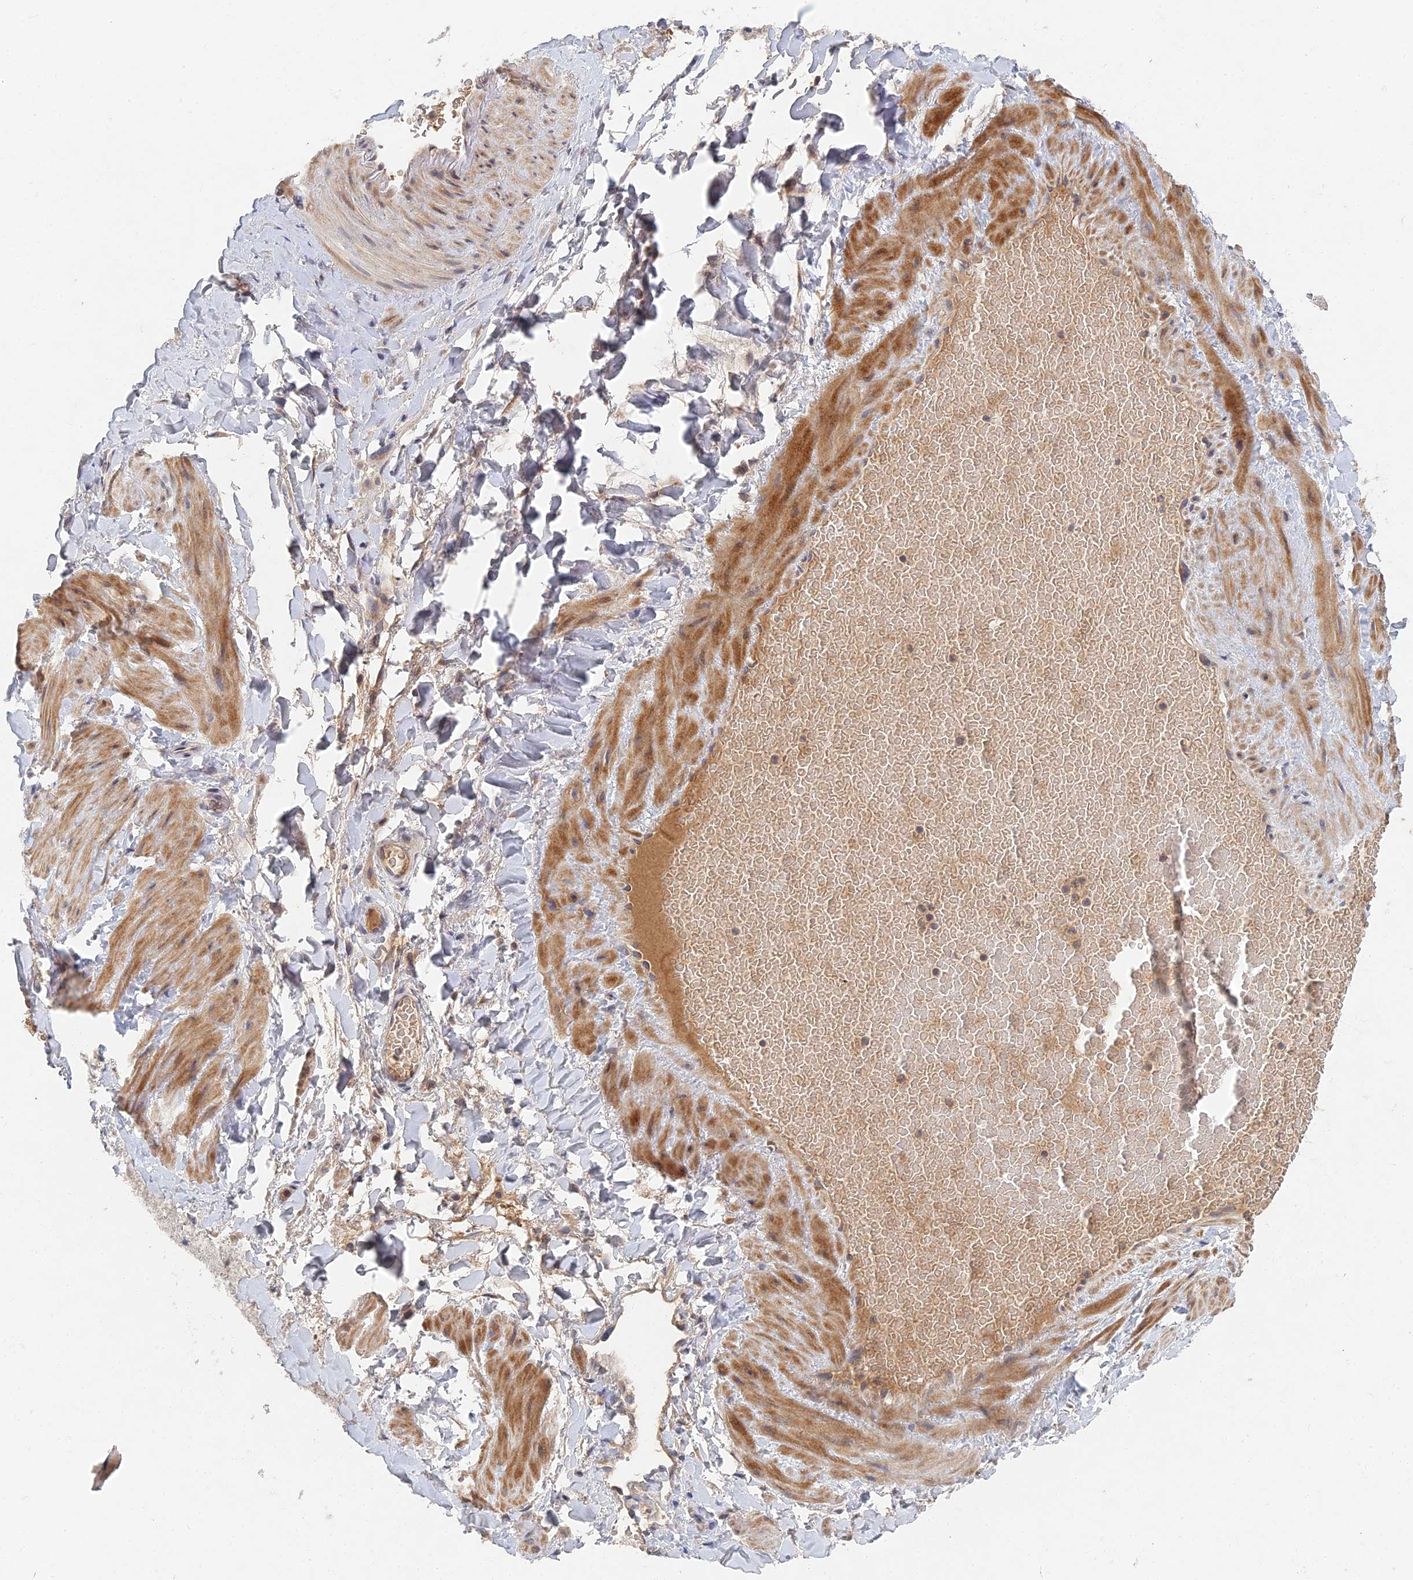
{"staining": {"intensity": "moderate", "quantity": ">75%", "location": "cytoplasmic/membranous"}, "tissue": "adipose tissue", "cell_type": "Adipocytes", "image_type": "normal", "snomed": [{"axis": "morphology", "description": "Normal tissue, NOS"}, {"axis": "topography", "description": "Soft tissue"}, {"axis": "topography", "description": "Vascular tissue"}], "caption": "The image shows immunohistochemical staining of normal adipose tissue. There is moderate cytoplasmic/membranous expression is identified in approximately >75% of adipocytes.", "gene": "GNA15", "patient": {"sex": "male", "age": 54}}